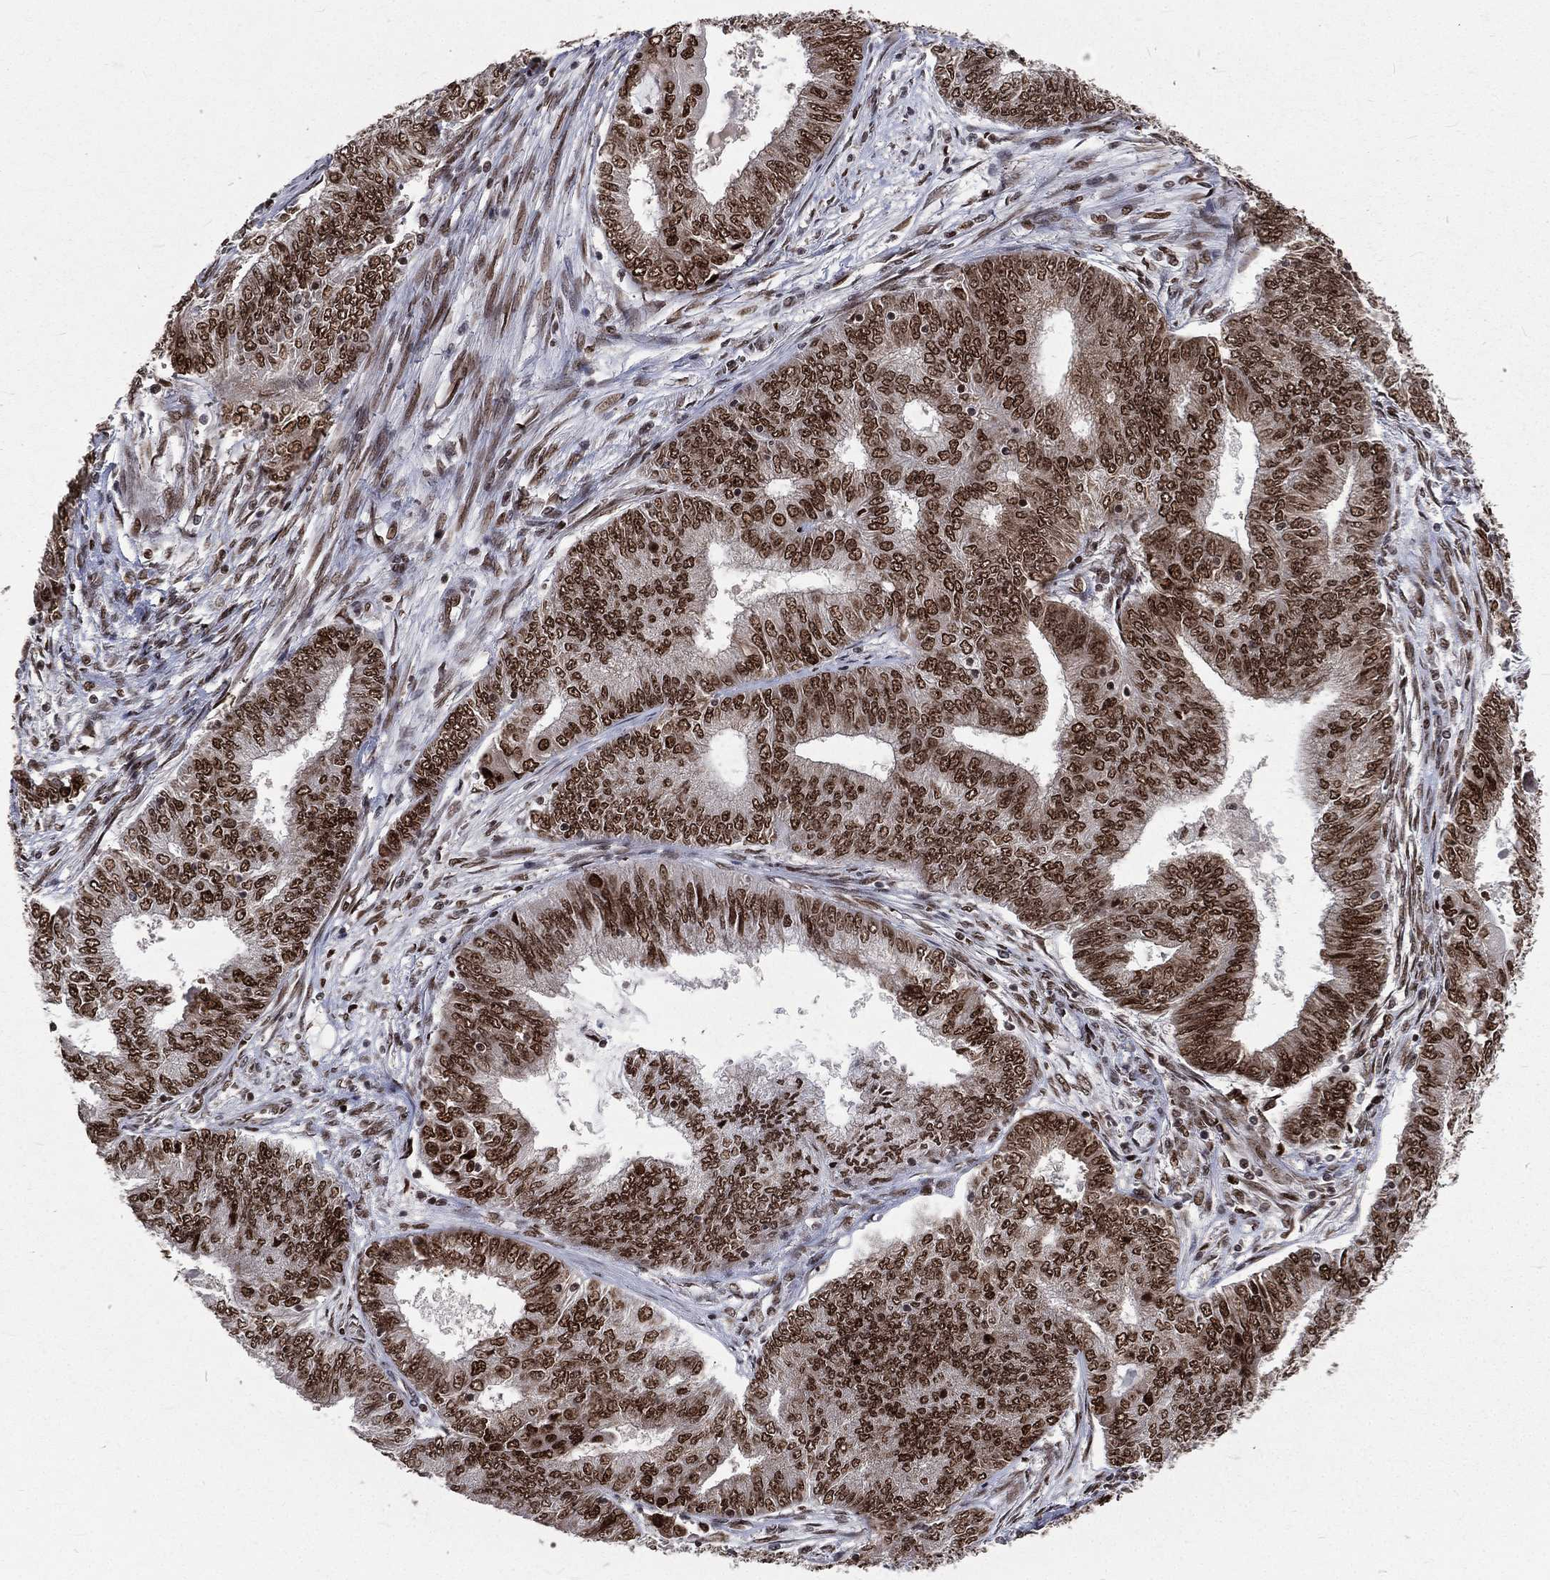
{"staining": {"intensity": "strong", "quantity": ">75%", "location": "nuclear"}, "tissue": "endometrial cancer", "cell_type": "Tumor cells", "image_type": "cancer", "snomed": [{"axis": "morphology", "description": "Adenocarcinoma, NOS"}, {"axis": "topography", "description": "Endometrium"}], "caption": "High-power microscopy captured an IHC image of adenocarcinoma (endometrial), revealing strong nuclear staining in about >75% of tumor cells.", "gene": "POLB", "patient": {"sex": "female", "age": 62}}